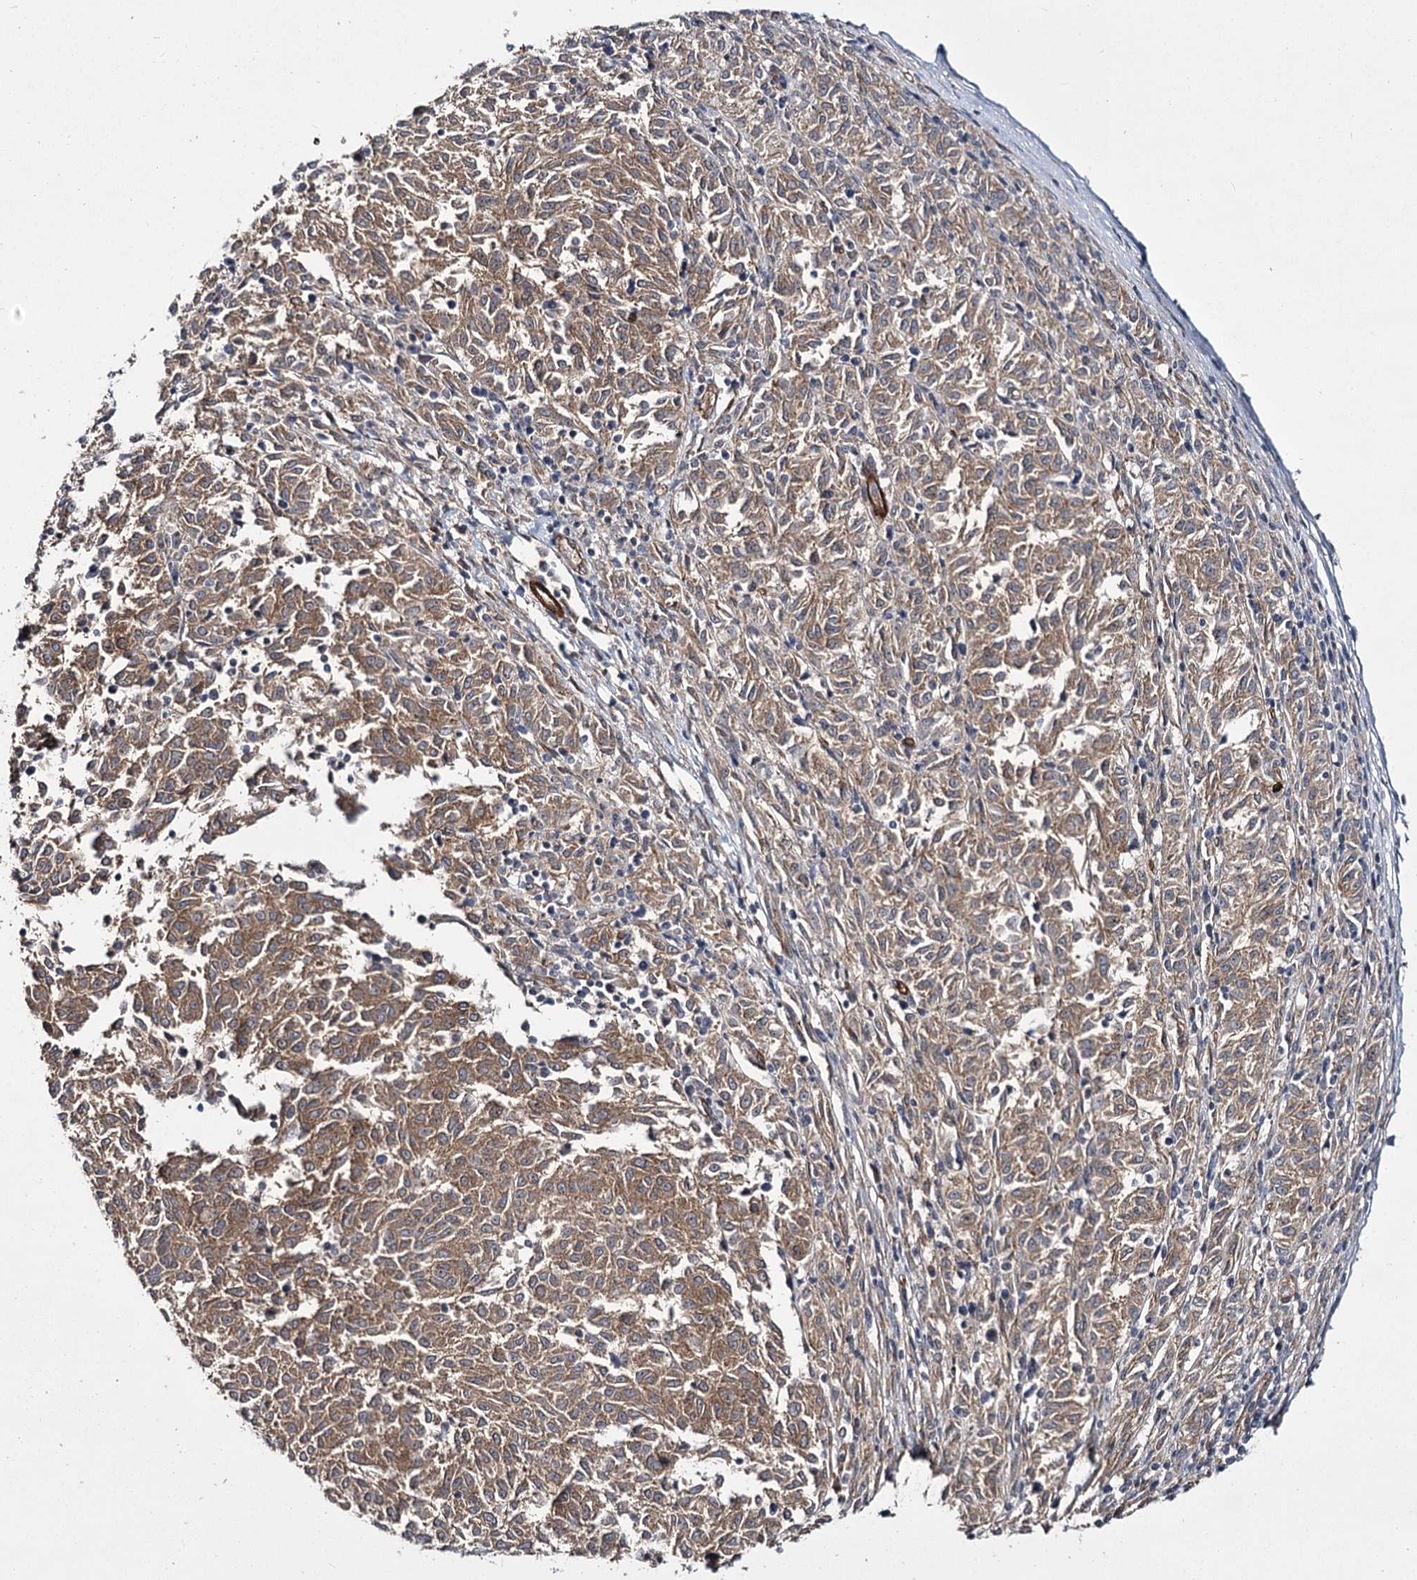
{"staining": {"intensity": "moderate", "quantity": ">75%", "location": "cytoplasmic/membranous"}, "tissue": "melanoma", "cell_type": "Tumor cells", "image_type": "cancer", "snomed": [{"axis": "morphology", "description": "Malignant melanoma, NOS"}, {"axis": "topography", "description": "Skin"}], "caption": "Immunohistochemical staining of human melanoma demonstrates moderate cytoplasmic/membranous protein positivity in approximately >75% of tumor cells. (brown staining indicates protein expression, while blue staining denotes nuclei).", "gene": "MYO1C", "patient": {"sex": "female", "age": 72}}